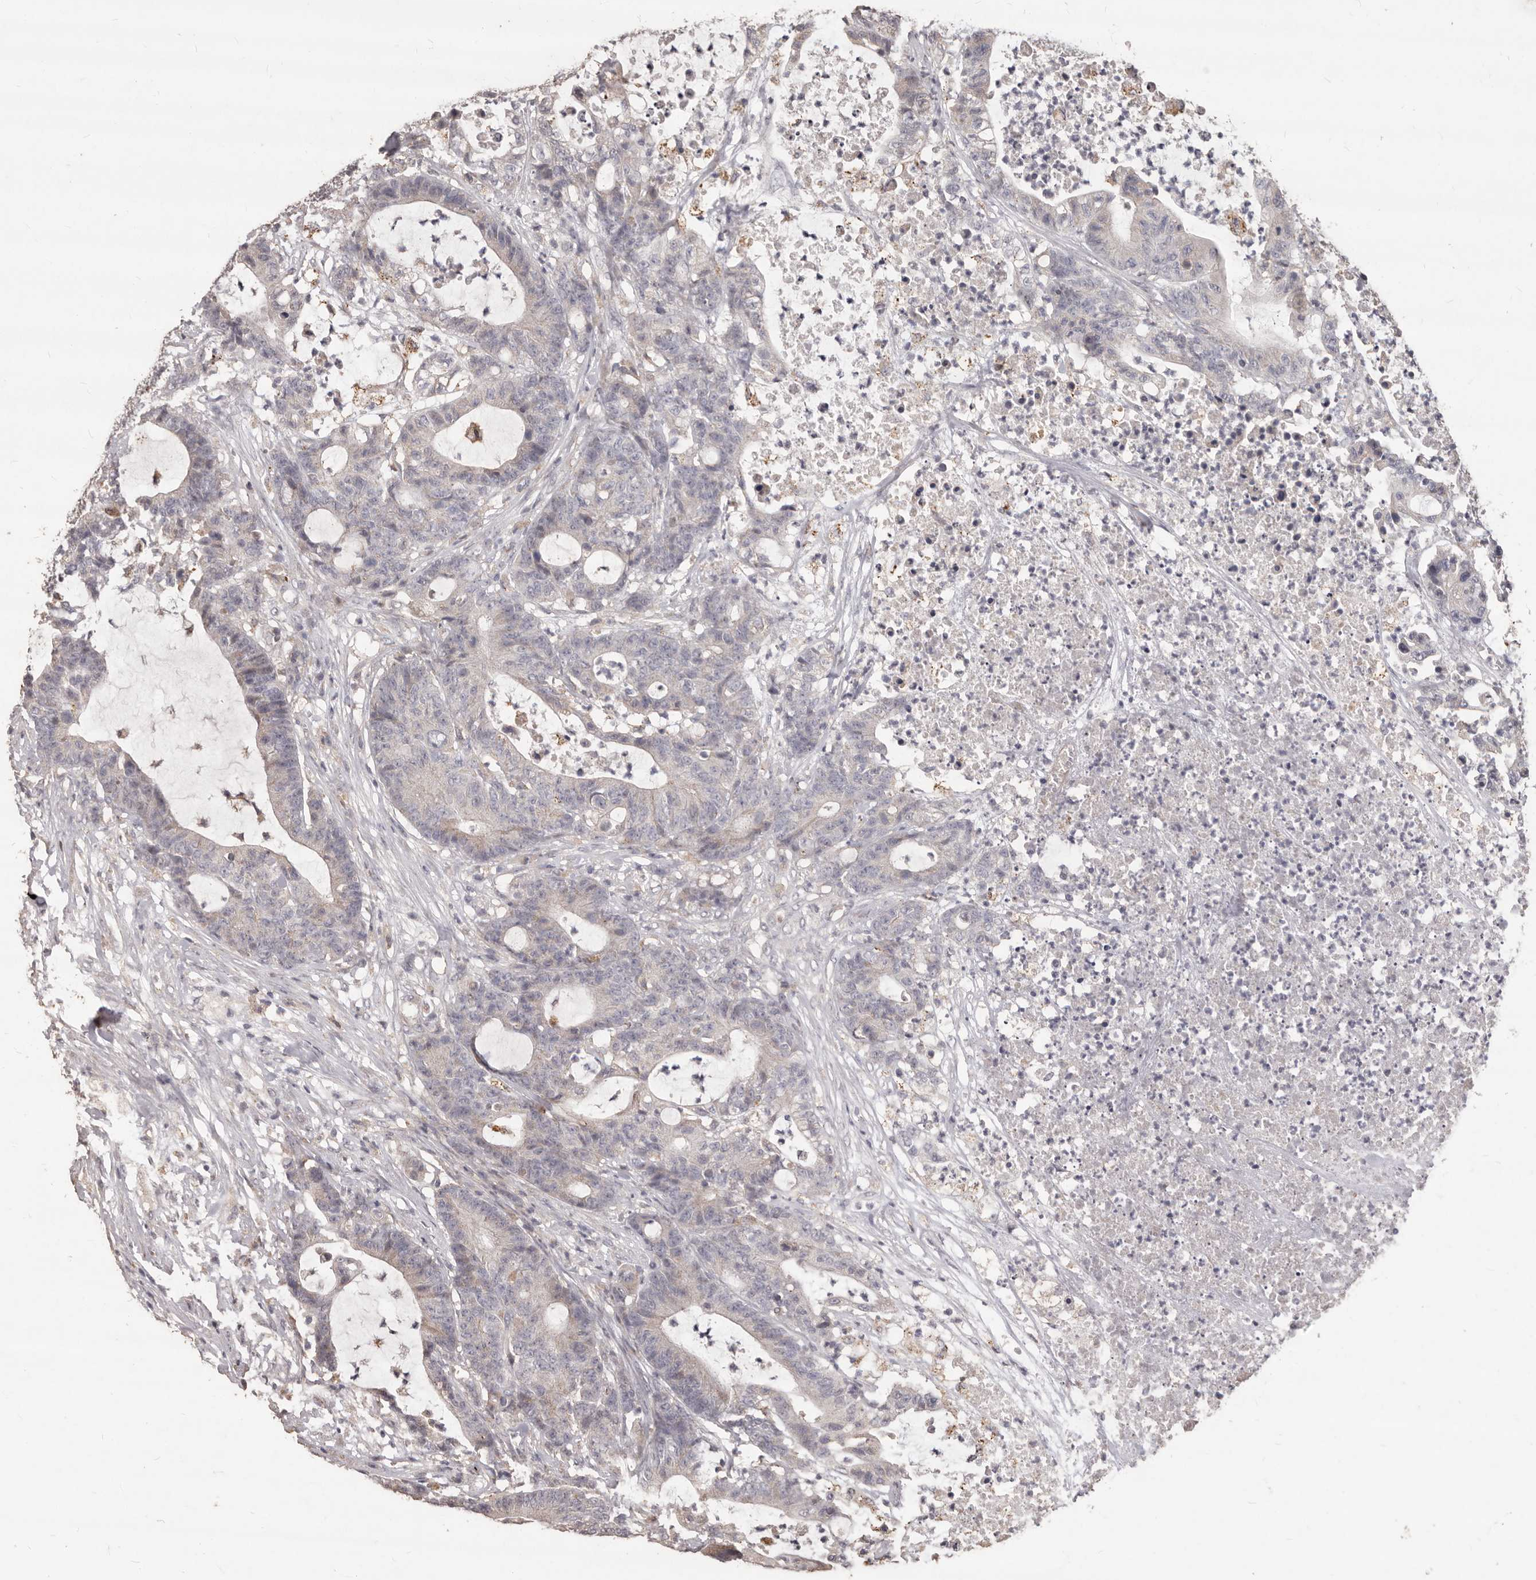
{"staining": {"intensity": "weak", "quantity": "<25%", "location": "cytoplasmic/membranous"}, "tissue": "colorectal cancer", "cell_type": "Tumor cells", "image_type": "cancer", "snomed": [{"axis": "morphology", "description": "Adenocarcinoma, NOS"}, {"axis": "topography", "description": "Colon"}], "caption": "DAB (3,3'-diaminobenzidine) immunohistochemical staining of colorectal cancer reveals no significant staining in tumor cells.", "gene": "PRSS27", "patient": {"sex": "female", "age": 84}}